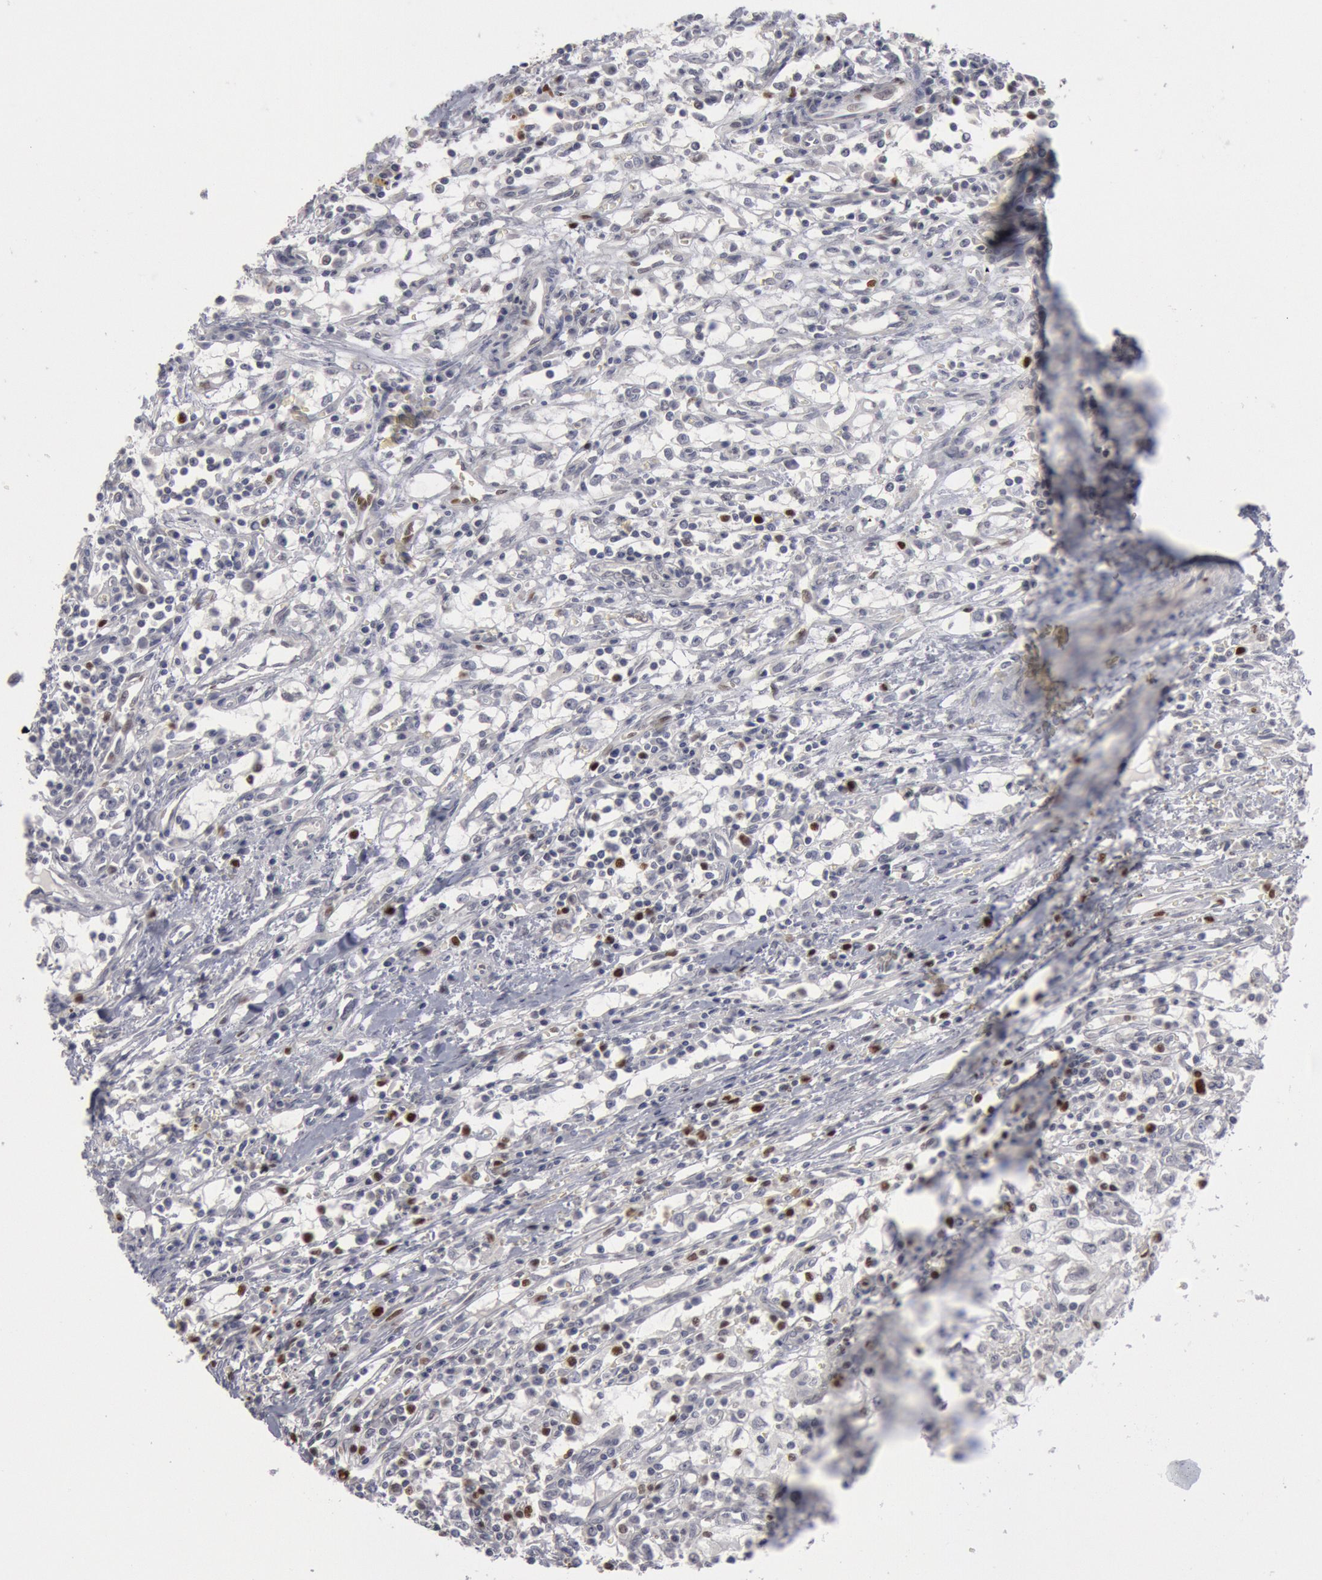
{"staining": {"intensity": "weak", "quantity": "<25%", "location": "nuclear"}, "tissue": "renal cancer", "cell_type": "Tumor cells", "image_type": "cancer", "snomed": [{"axis": "morphology", "description": "Adenocarcinoma, NOS"}, {"axis": "topography", "description": "Kidney"}], "caption": "A histopathology image of human renal cancer is negative for staining in tumor cells.", "gene": "WDHD1", "patient": {"sex": "male", "age": 82}}